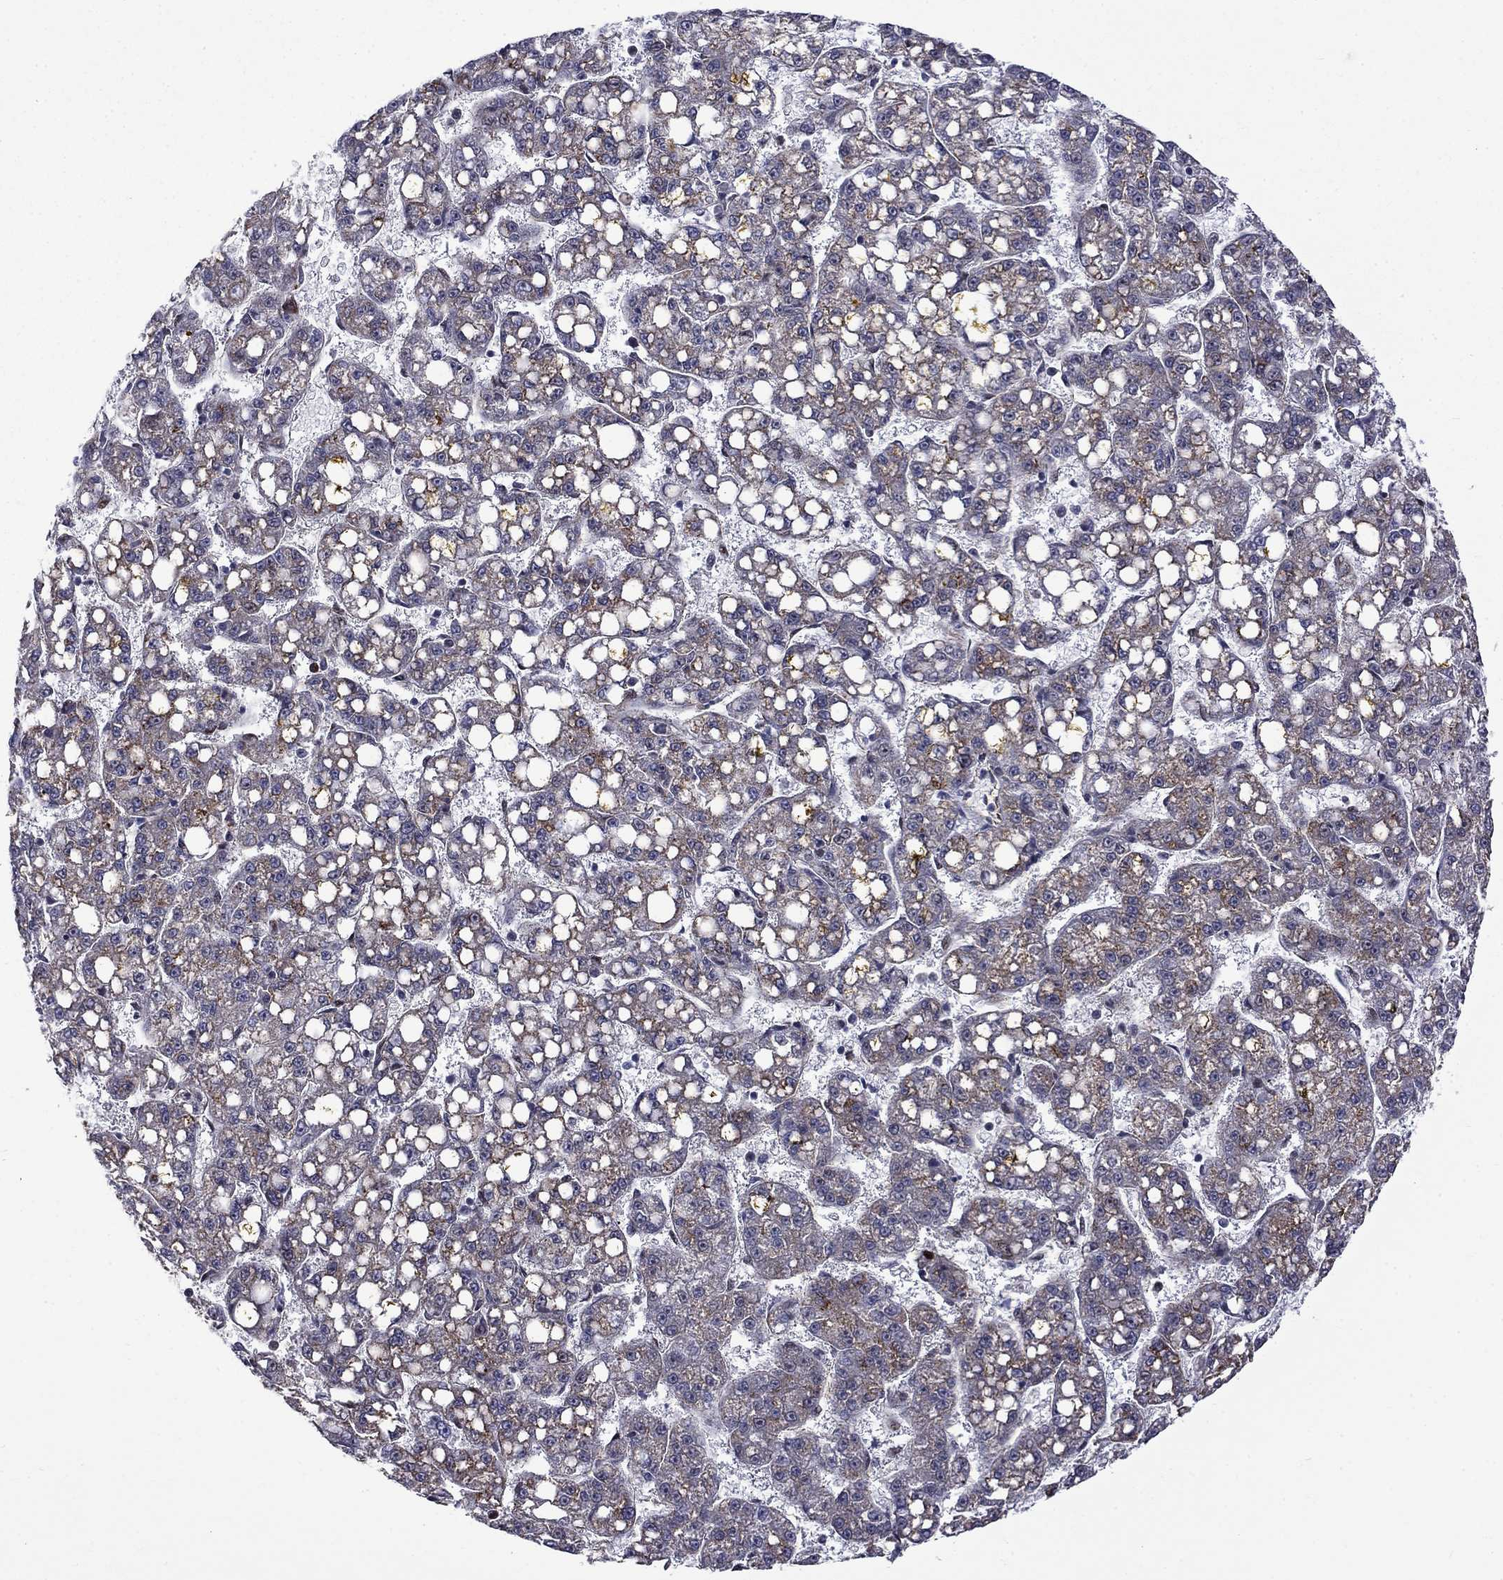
{"staining": {"intensity": "weak", "quantity": "<25%", "location": "cytoplasmic/membranous"}, "tissue": "liver cancer", "cell_type": "Tumor cells", "image_type": "cancer", "snomed": [{"axis": "morphology", "description": "Carcinoma, Hepatocellular, NOS"}, {"axis": "topography", "description": "Liver"}], "caption": "Human hepatocellular carcinoma (liver) stained for a protein using immunohistochemistry exhibits no staining in tumor cells.", "gene": "KPNA3", "patient": {"sex": "female", "age": 65}}